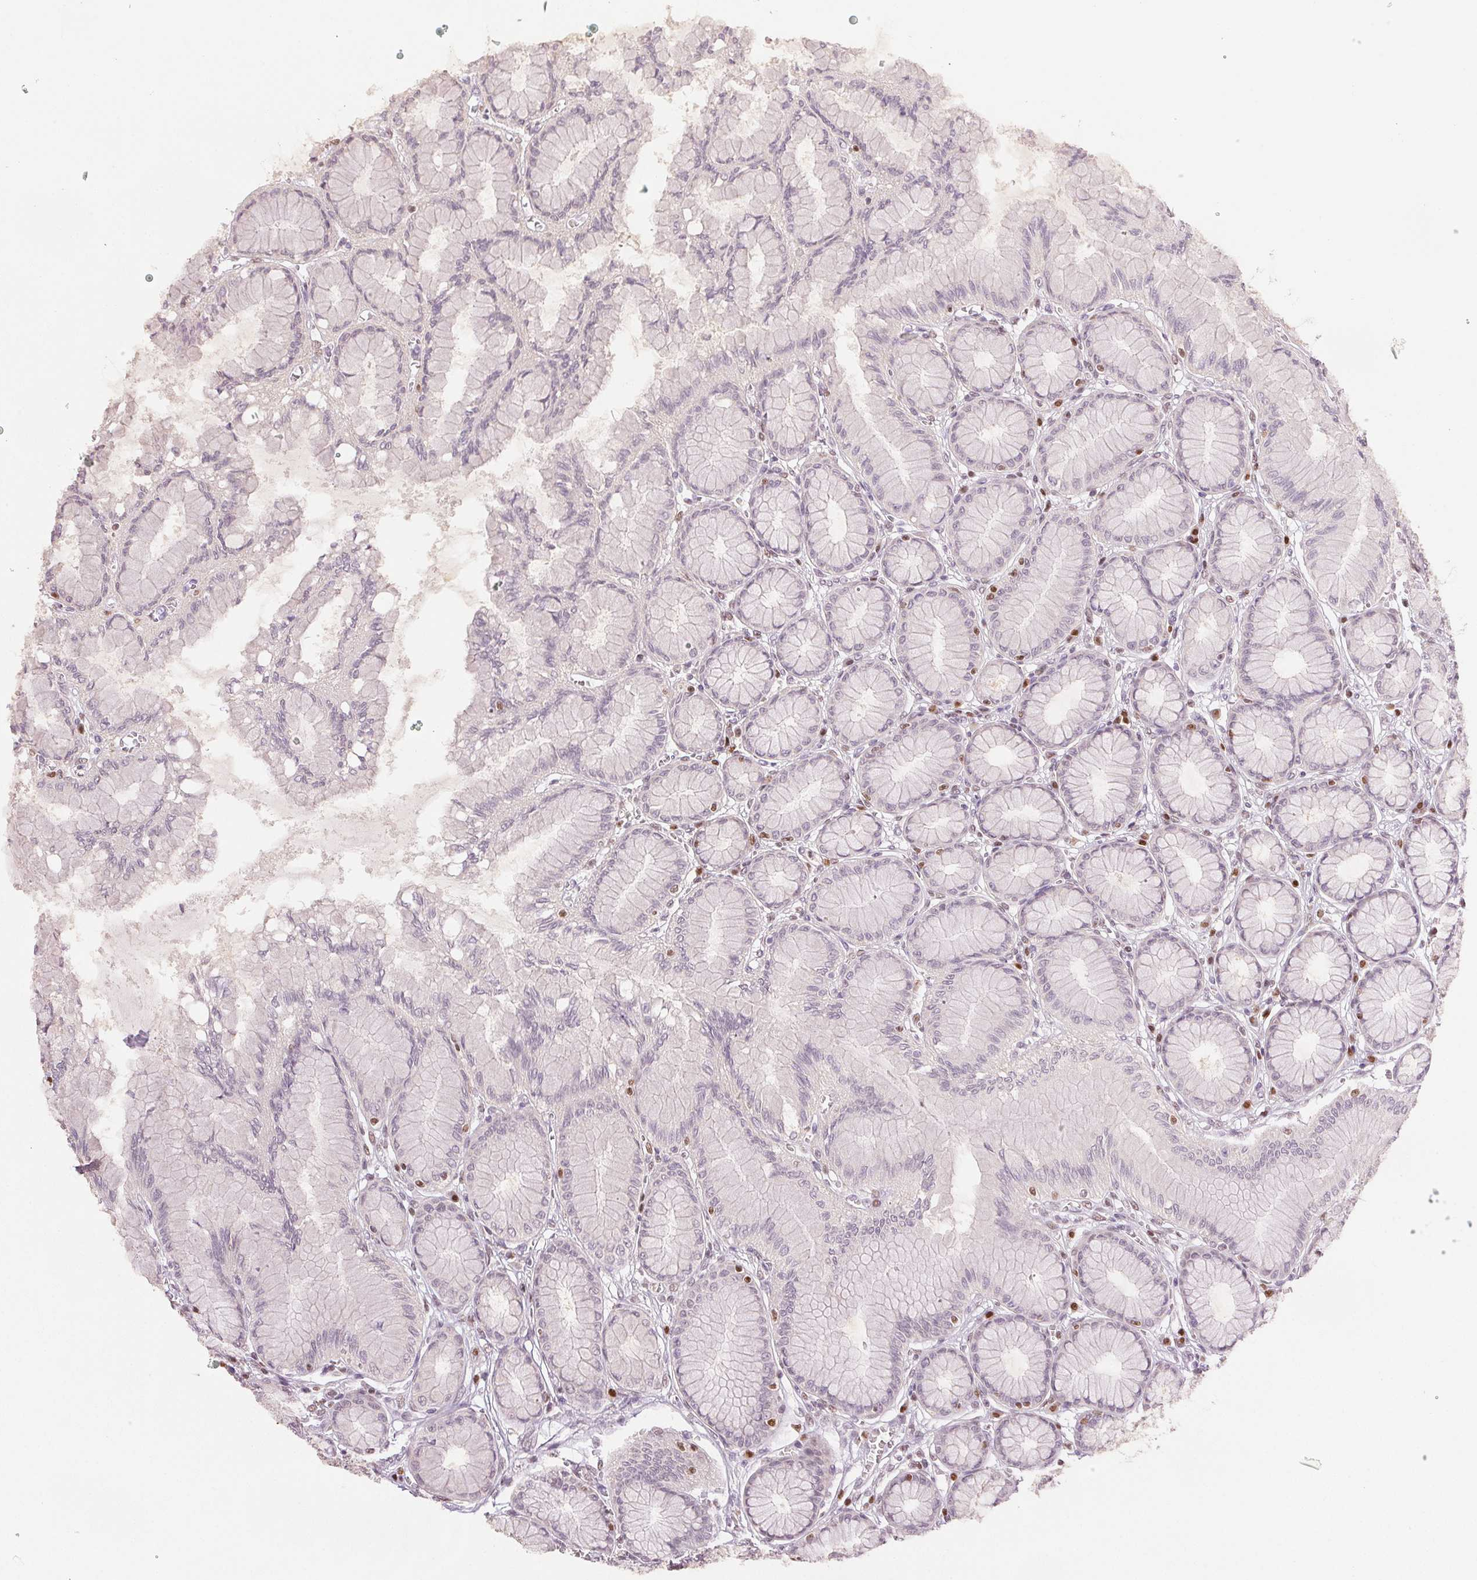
{"staining": {"intensity": "negative", "quantity": "none", "location": "none"}, "tissue": "stomach", "cell_type": "Glandular cells", "image_type": "normal", "snomed": [{"axis": "morphology", "description": "Normal tissue, NOS"}, {"axis": "topography", "description": "Stomach"}, {"axis": "topography", "description": "Stomach, lower"}], "caption": "This image is of normal stomach stained with IHC to label a protein in brown with the nuclei are counter-stained blue. There is no positivity in glandular cells. The staining was performed using DAB to visualize the protein expression in brown, while the nuclei were stained in blue with hematoxylin (Magnification: 20x).", "gene": "RUNX2", "patient": {"sex": "male", "age": 76}}